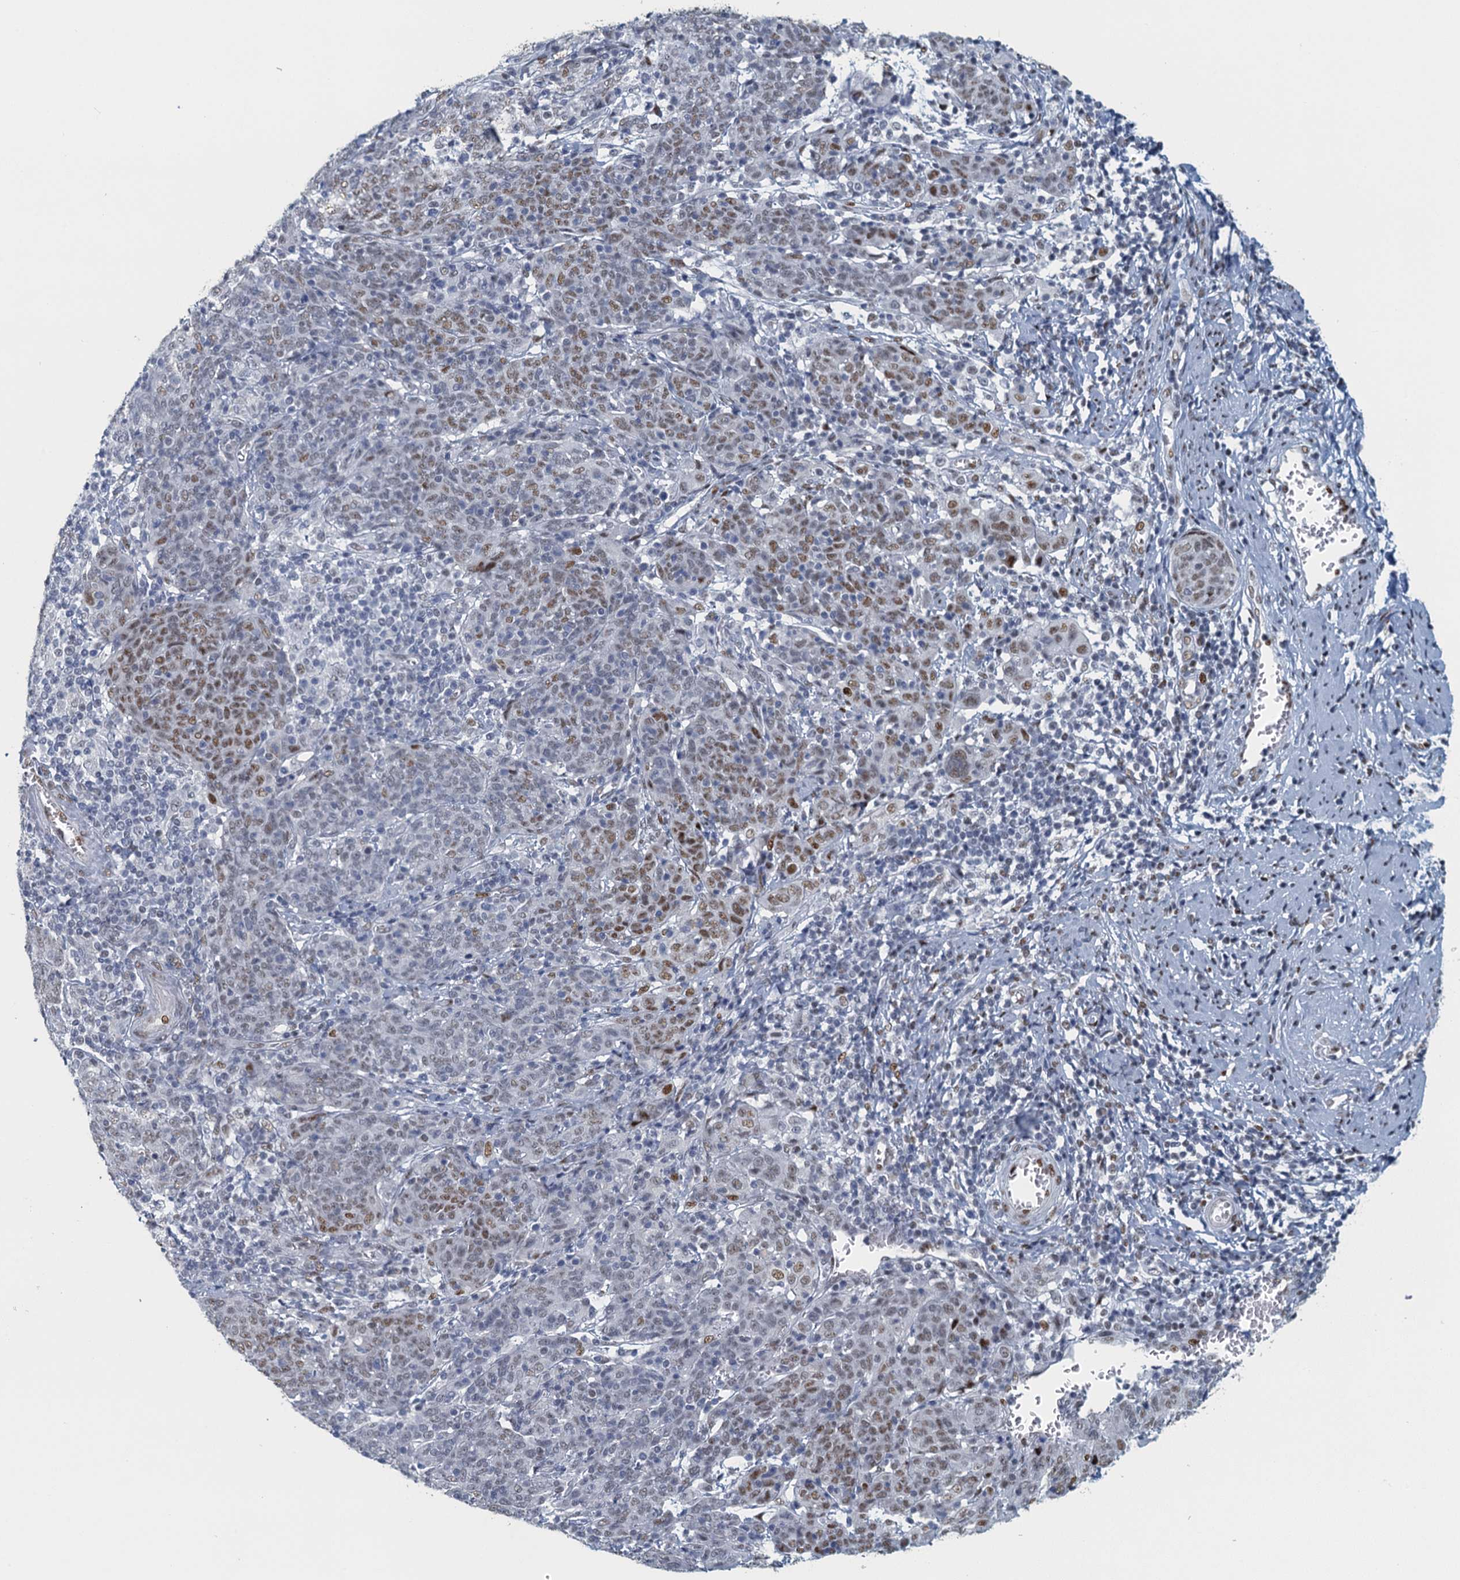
{"staining": {"intensity": "moderate", "quantity": "<25%", "location": "nuclear"}, "tissue": "cervical cancer", "cell_type": "Tumor cells", "image_type": "cancer", "snomed": [{"axis": "morphology", "description": "Squamous cell carcinoma, NOS"}, {"axis": "topography", "description": "Cervix"}], "caption": "A brown stain highlights moderate nuclear positivity of a protein in human cervical cancer tumor cells. (DAB = brown stain, brightfield microscopy at high magnification).", "gene": "TTLL9", "patient": {"sex": "female", "age": 67}}